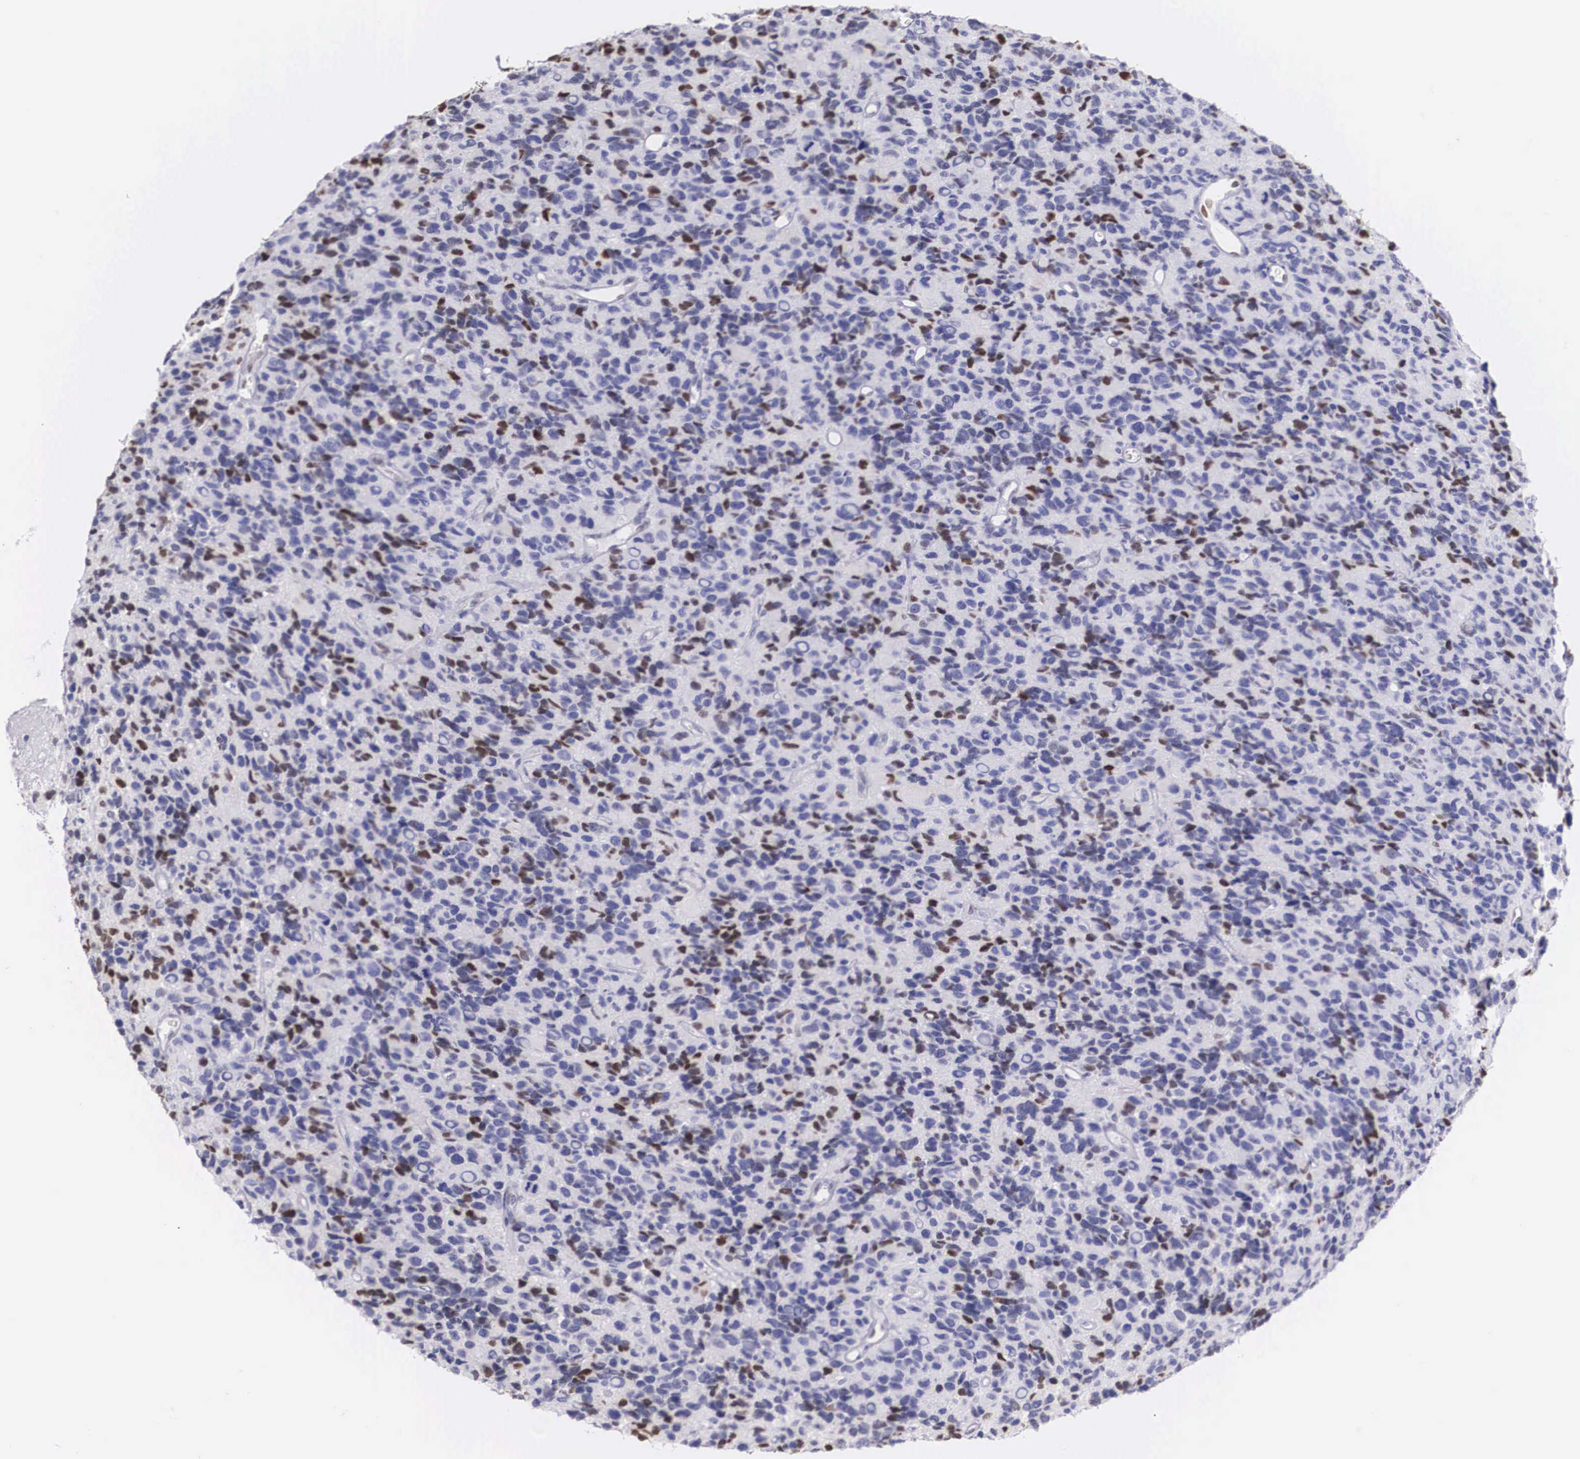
{"staining": {"intensity": "moderate", "quantity": "<25%", "location": "nuclear"}, "tissue": "glioma", "cell_type": "Tumor cells", "image_type": "cancer", "snomed": [{"axis": "morphology", "description": "Glioma, malignant, High grade"}, {"axis": "topography", "description": "Brain"}], "caption": "Human malignant glioma (high-grade) stained with a protein marker demonstrates moderate staining in tumor cells.", "gene": "HMGN5", "patient": {"sex": "male", "age": 77}}